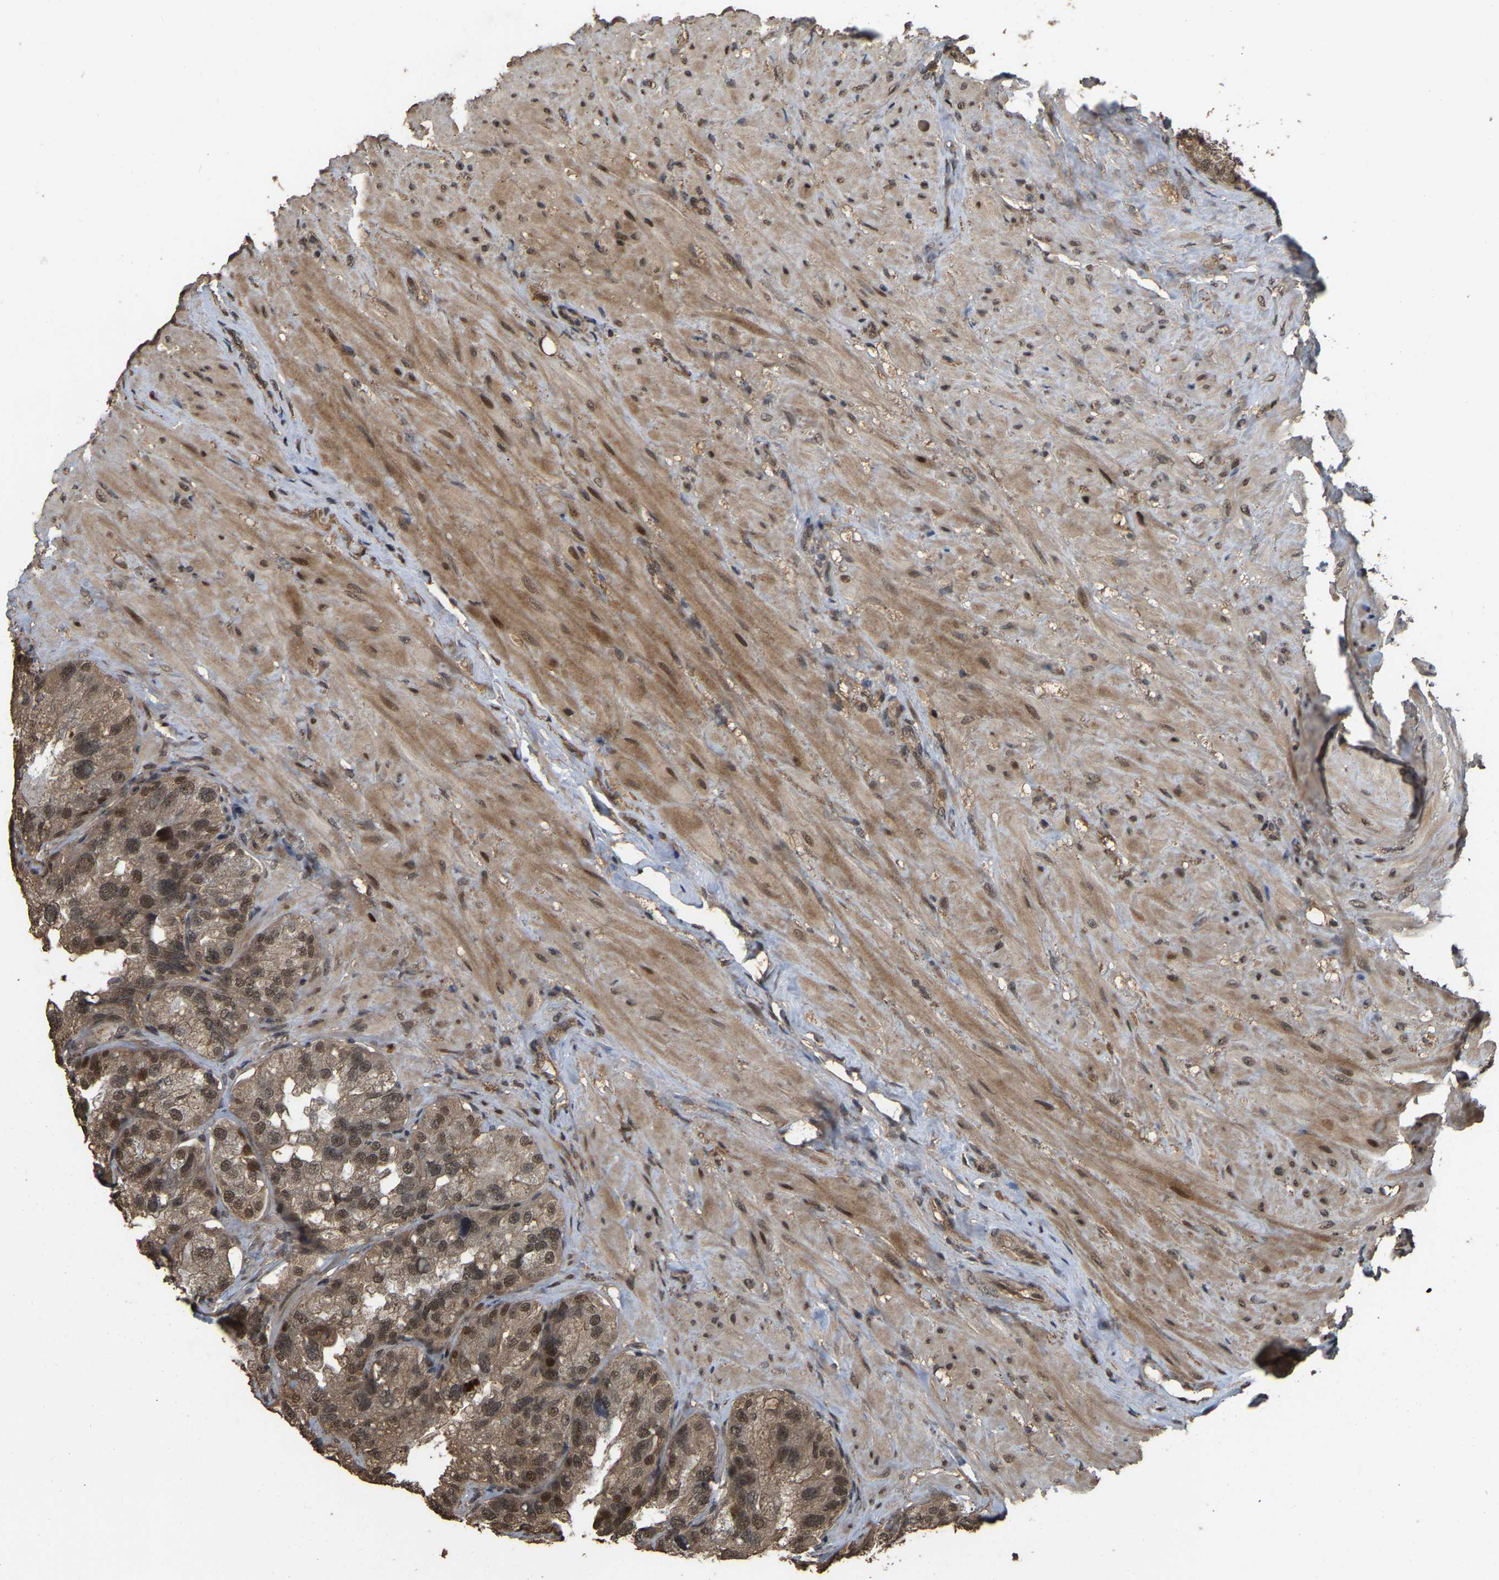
{"staining": {"intensity": "moderate", "quantity": ">75%", "location": "cytoplasmic/membranous,nuclear"}, "tissue": "seminal vesicle", "cell_type": "Glandular cells", "image_type": "normal", "snomed": [{"axis": "morphology", "description": "Normal tissue, NOS"}, {"axis": "topography", "description": "Seminal veicle"}], "caption": "DAB immunohistochemical staining of unremarkable human seminal vesicle exhibits moderate cytoplasmic/membranous,nuclear protein staining in approximately >75% of glandular cells. (DAB = brown stain, brightfield microscopy at high magnification).", "gene": "ARHGAP23", "patient": {"sex": "male", "age": 68}}